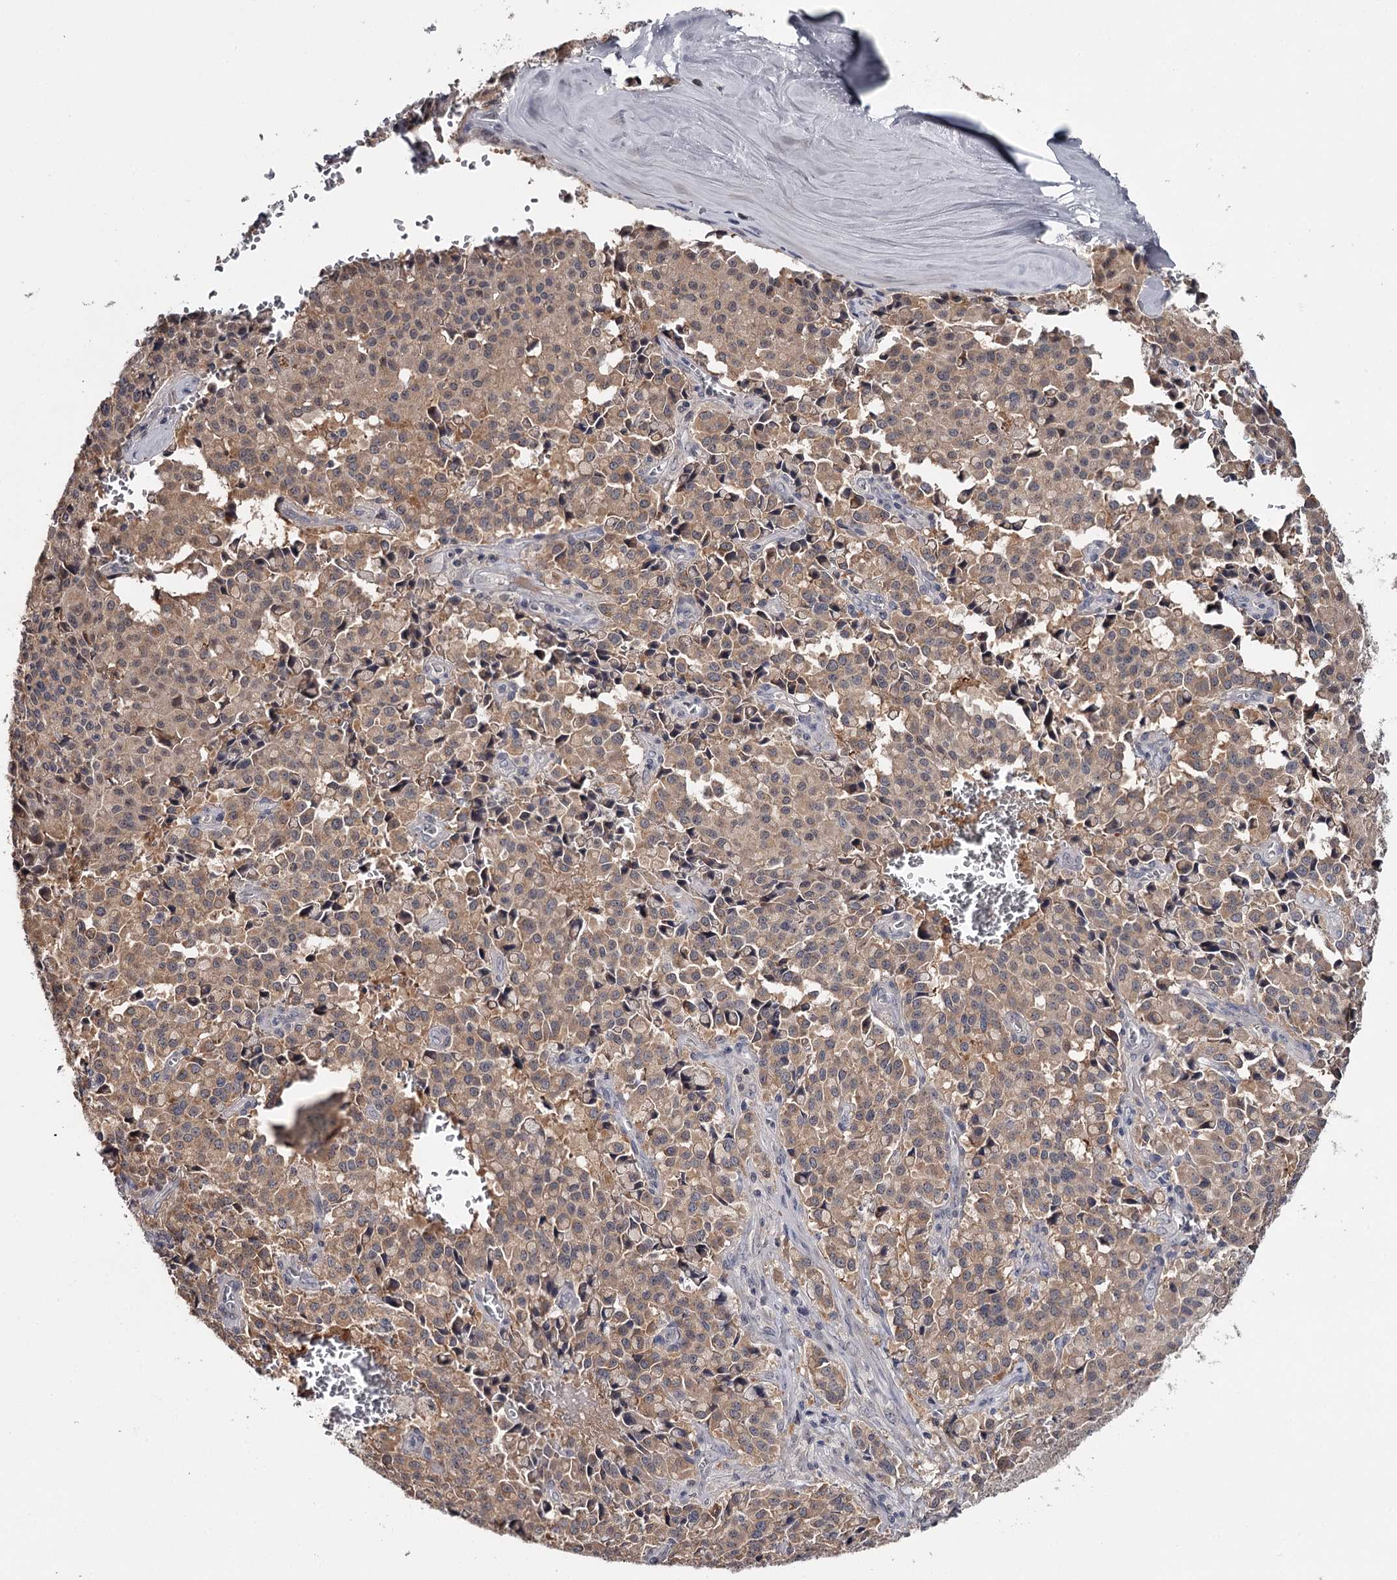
{"staining": {"intensity": "weak", "quantity": ">75%", "location": "cytoplasmic/membranous,nuclear"}, "tissue": "pancreatic cancer", "cell_type": "Tumor cells", "image_type": "cancer", "snomed": [{"axis": "morphology", "description": "Adenocarcinoma, NOS"}, {"axis": "topography", "description": "Pancreas"}], "caption": "Adenocarcinoma (pancreatic) was stained to show a protein in brown. There is low levels of weak cytoplasmic/membranous and nuclear positivity in approximately >75% of tumor cells.", "gene": "GTSF1", "patient": {"sex": "male", "age": 65}}